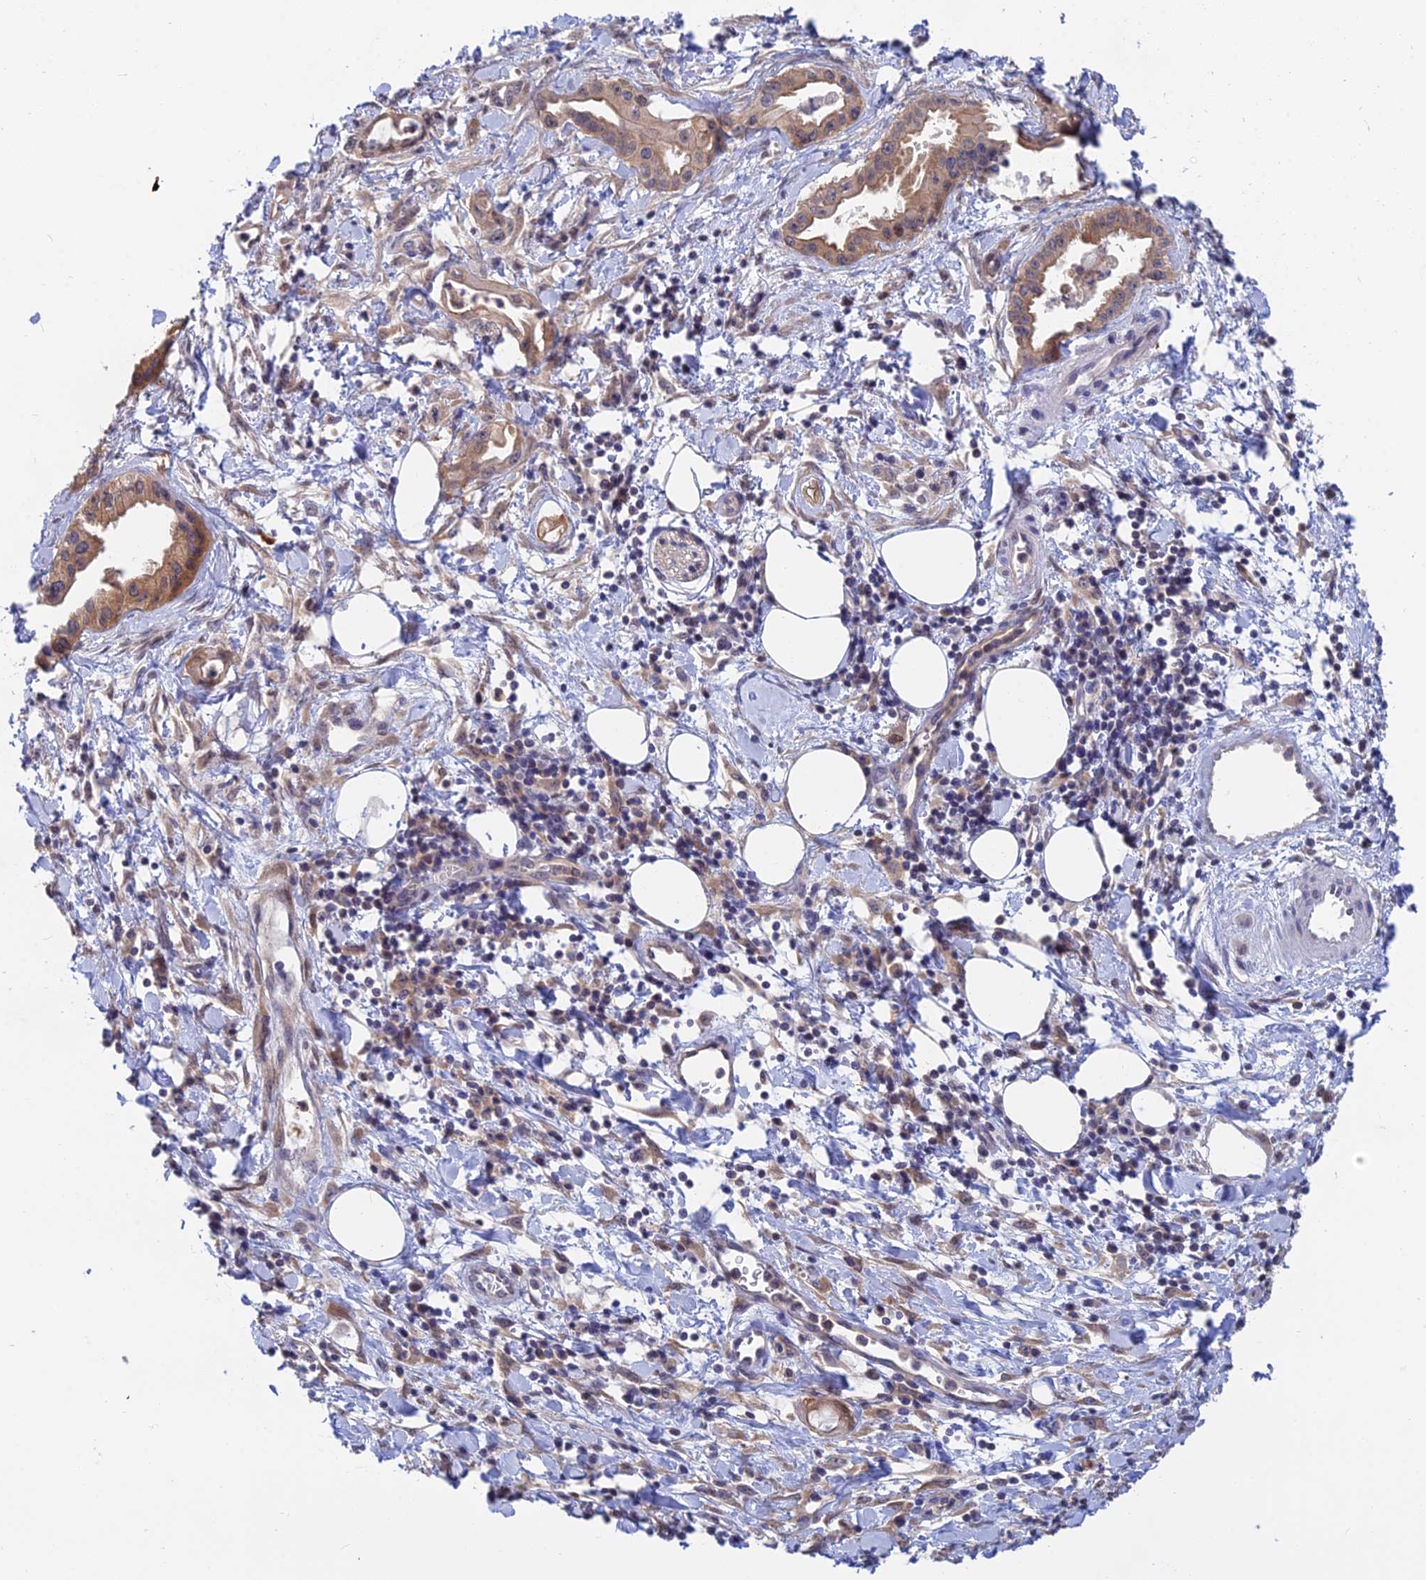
{"staining": {"intensity": "moderate", "quantity": ">75%", "location": "cytoplasmic/membranous"}, "tissue": "pancreatic cancer", "cell_type": "Tumor cells", "image_type": "cancer", "snomed": [{"axis": "morphology", "description": "Adenocarcinoma, NOS"}, {"axis": "topography", "description": "Pancreas"}], "caption": "Moderate cytoplasmic/membranous positivity for a protein is identified in approximately >75% of tumor cells of pancreatic adenocarcinoma using immunohistochemistry.", "gene": "B3GALT4", "patient": {"sex": "female", "age": 77}}